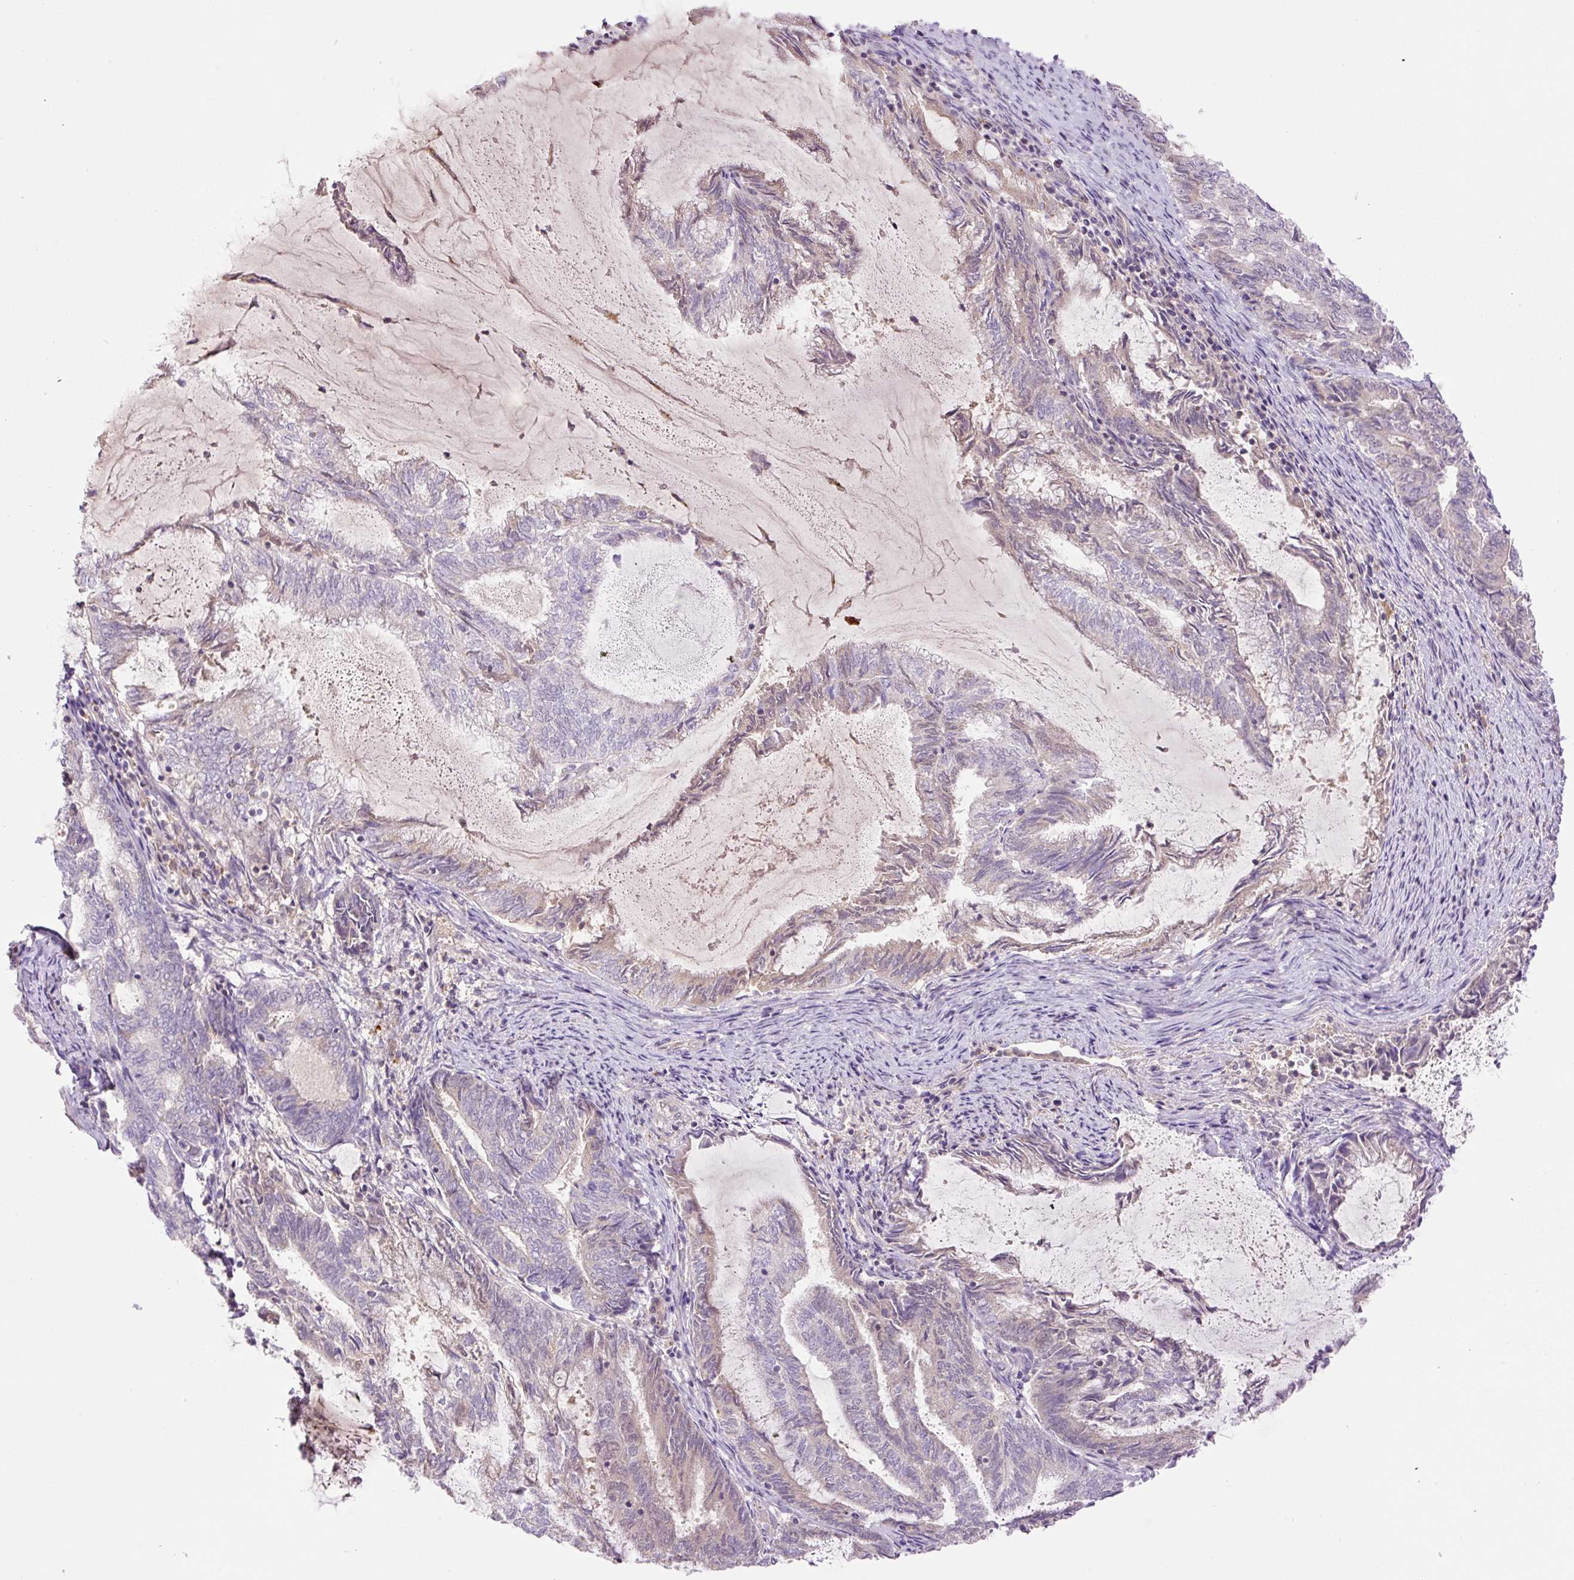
{"staining": {"intensity": "negative", "quantity": "none", "location": "none"}, "tissue": "endometrial cancer", "cell_type": "Tumor cells", "image_type": "cancer", "snomed": [{"axis": "morphology", "description": "Adenocarcinoma, NOS"}, {"axis": "topography", "description": "Endometrium"}], "caption": "This is an immunohistochemistry histopathology image of human endometrial cancer (adenocarcinoma). There is no staining in tumor cells.", "gene": "HABP4", "patient": {"sex": "female", "age": 80}}